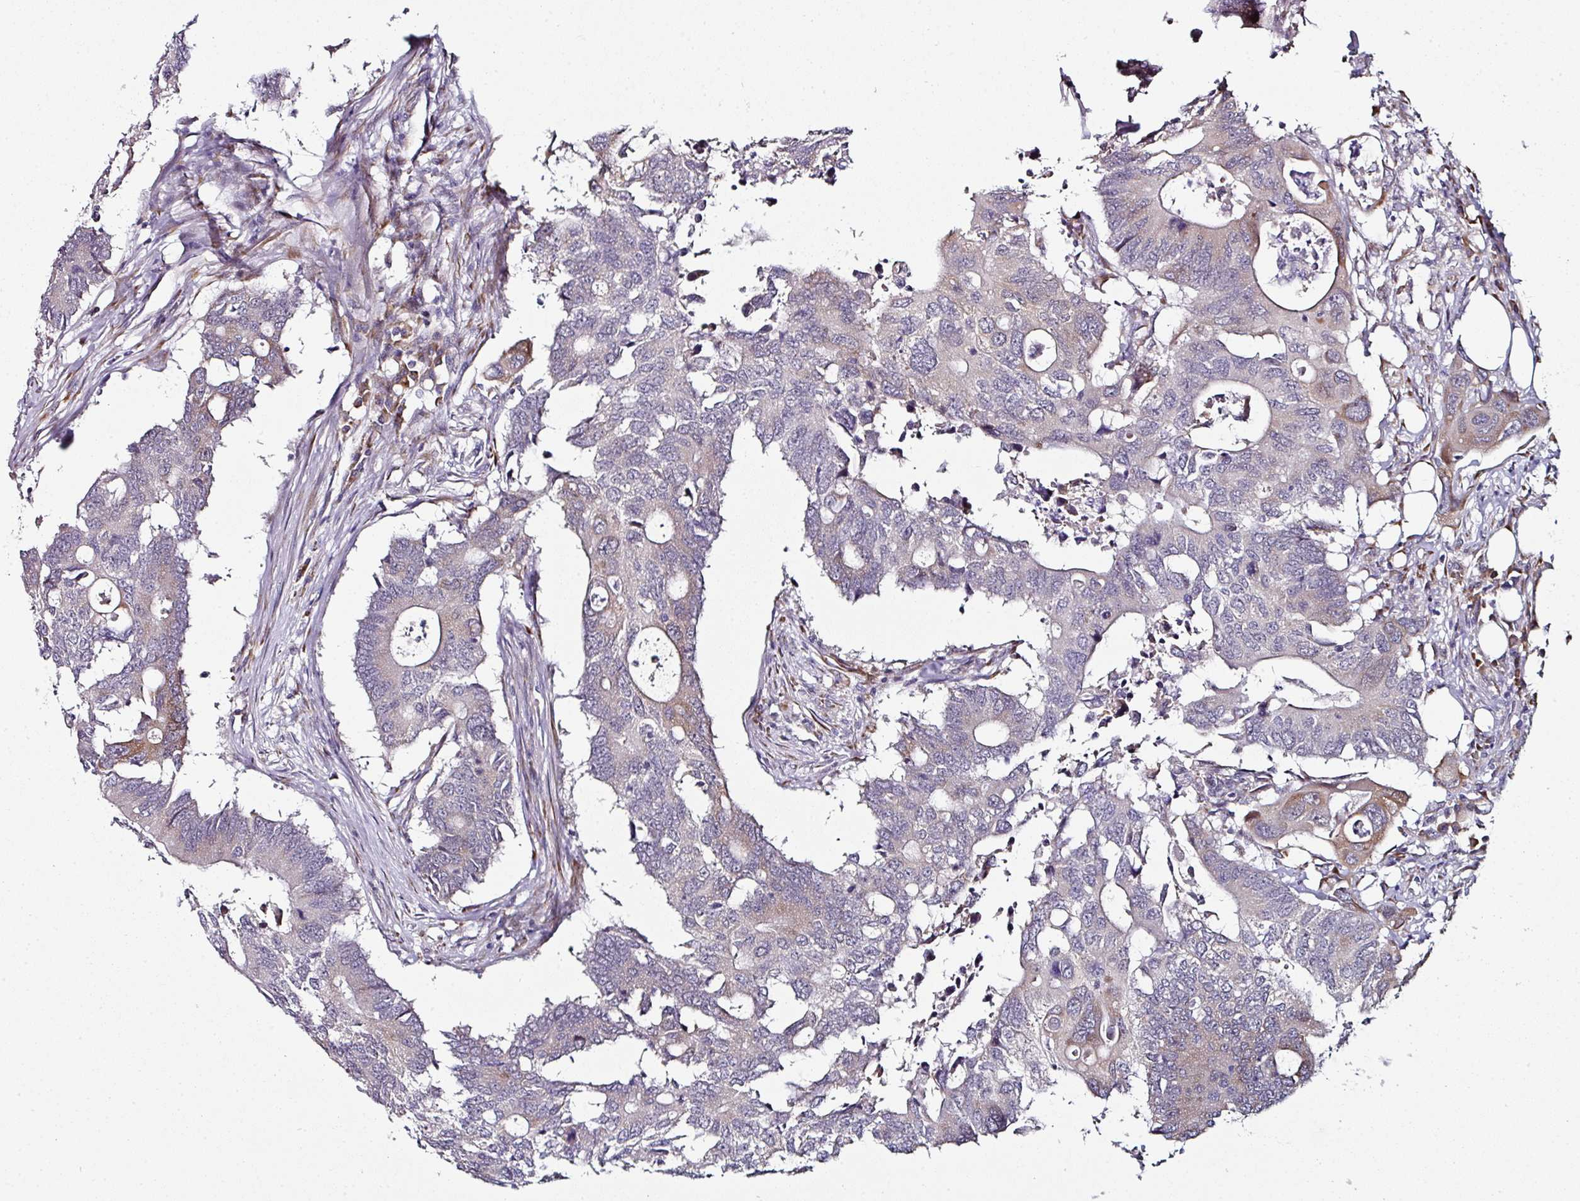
{"staining": {"intensity": "negative", "quantity": "none", "location": "none"}, "tissue": "colorectal cancer", "cell_type": "Tumor cells", "image_type": "cancer", "snomed": [{"axis": "morphology", "description": "Adenocarcinoma, NOS"}, {"axis": "topography", "description": "Colon"}], "caption": "Histopathology image shows no protein positivity in tumor cells of adenocarcinoma (colorectal) tissue. The staining is performed using DAB brown chromogen with nuclei counter-stained in using hematoxylin.", "gene": "APOLD1", "patient": {"sex": "male", "age": 71}}